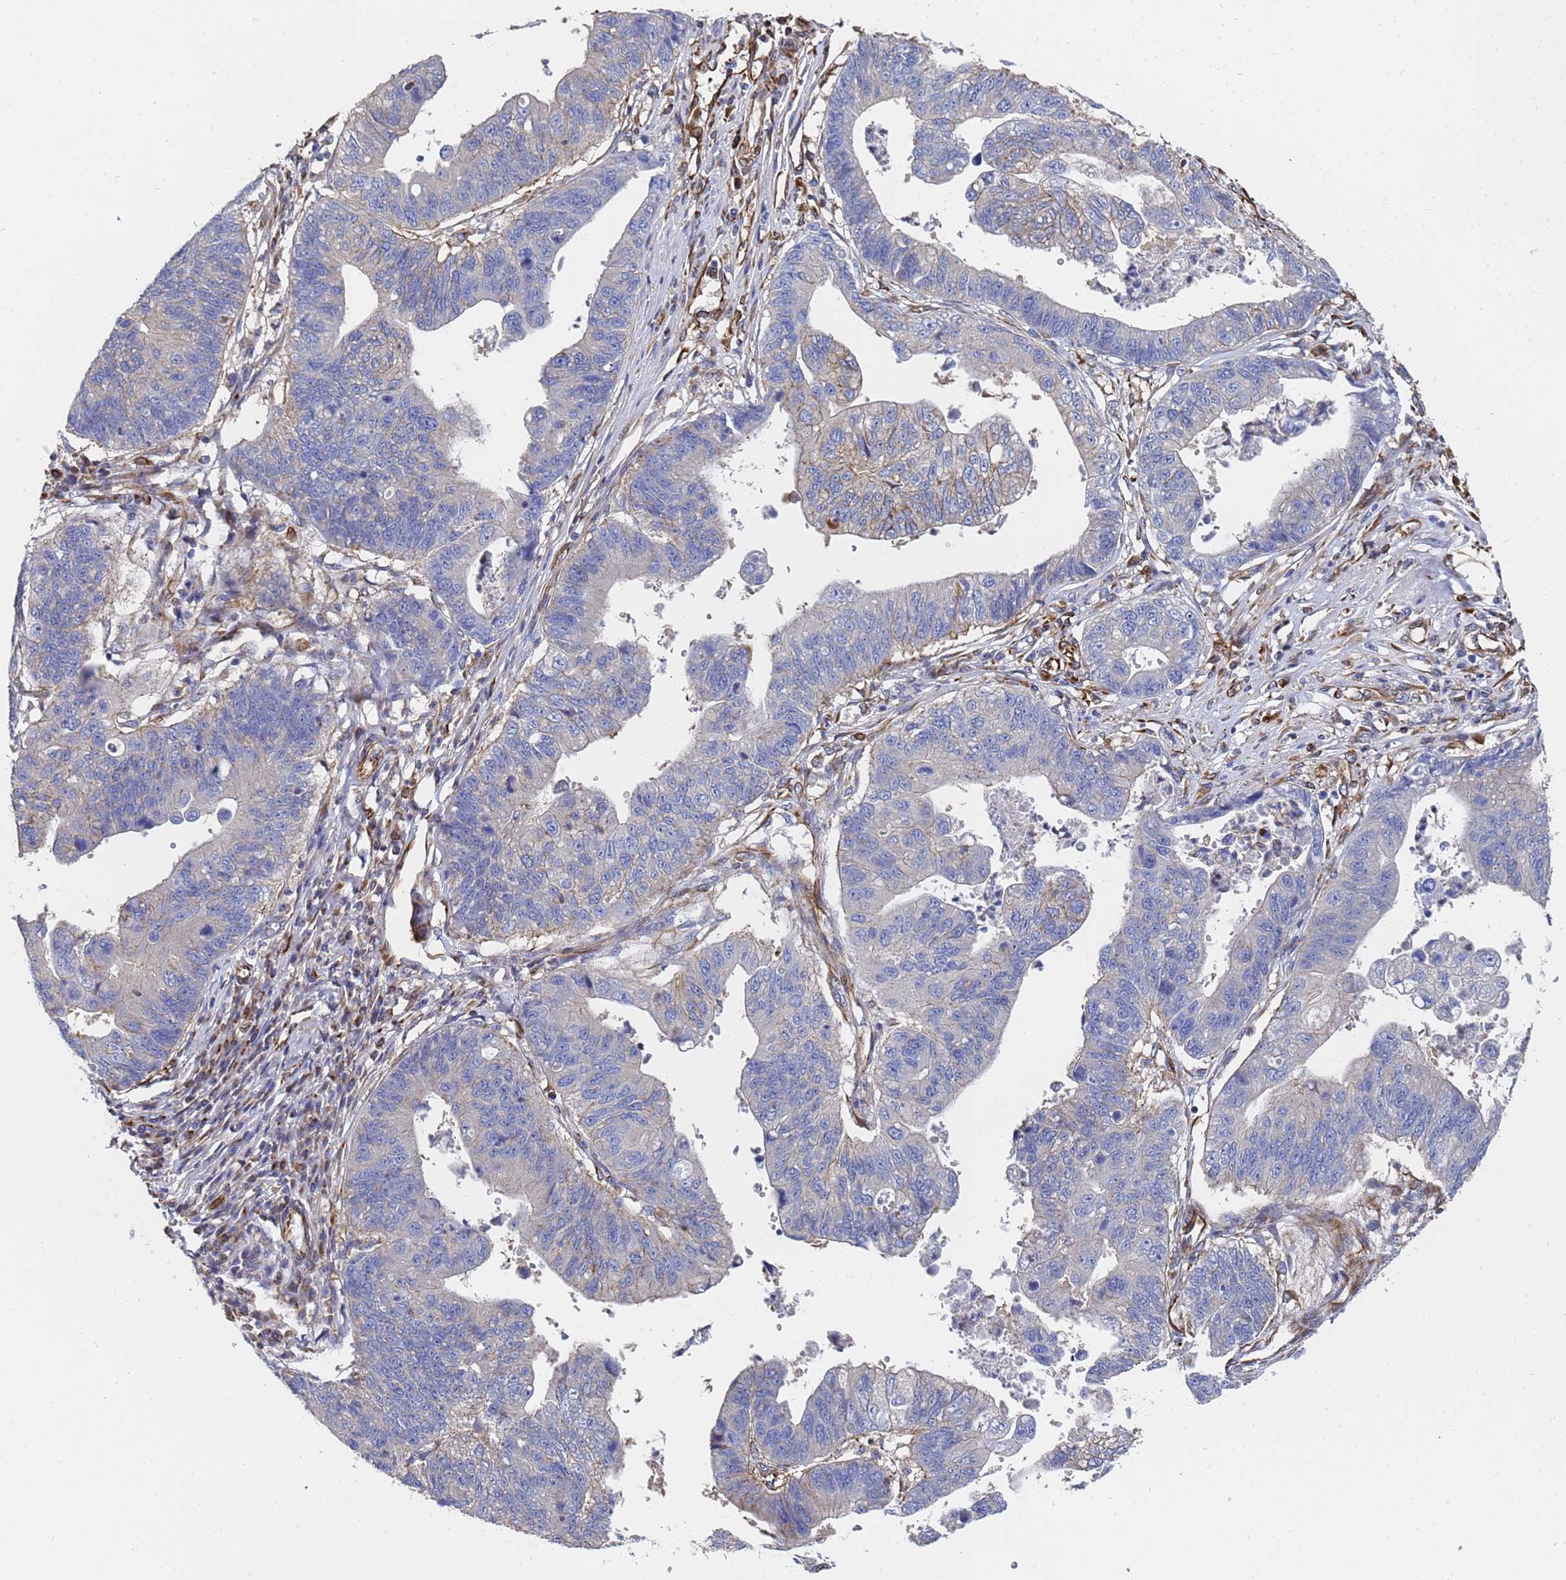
{"staining": {"intensity": "negative", "quantity": "none", "location": "none"}, "tissue": "stomach cancer", "cell_type": "Tumor cells", "image_type": "cancer", "snomed": [{"axis": "morphology", "description": "Adenocarcinoma, NOS"}, {"axis": "topography", "description": "Stomach"}], "caption": "Micrograph shows no significant protein positivity in tumor cells of stomach cancer.", "gene": "SYT13", "patient": {"sex": "male", "age": 59}}